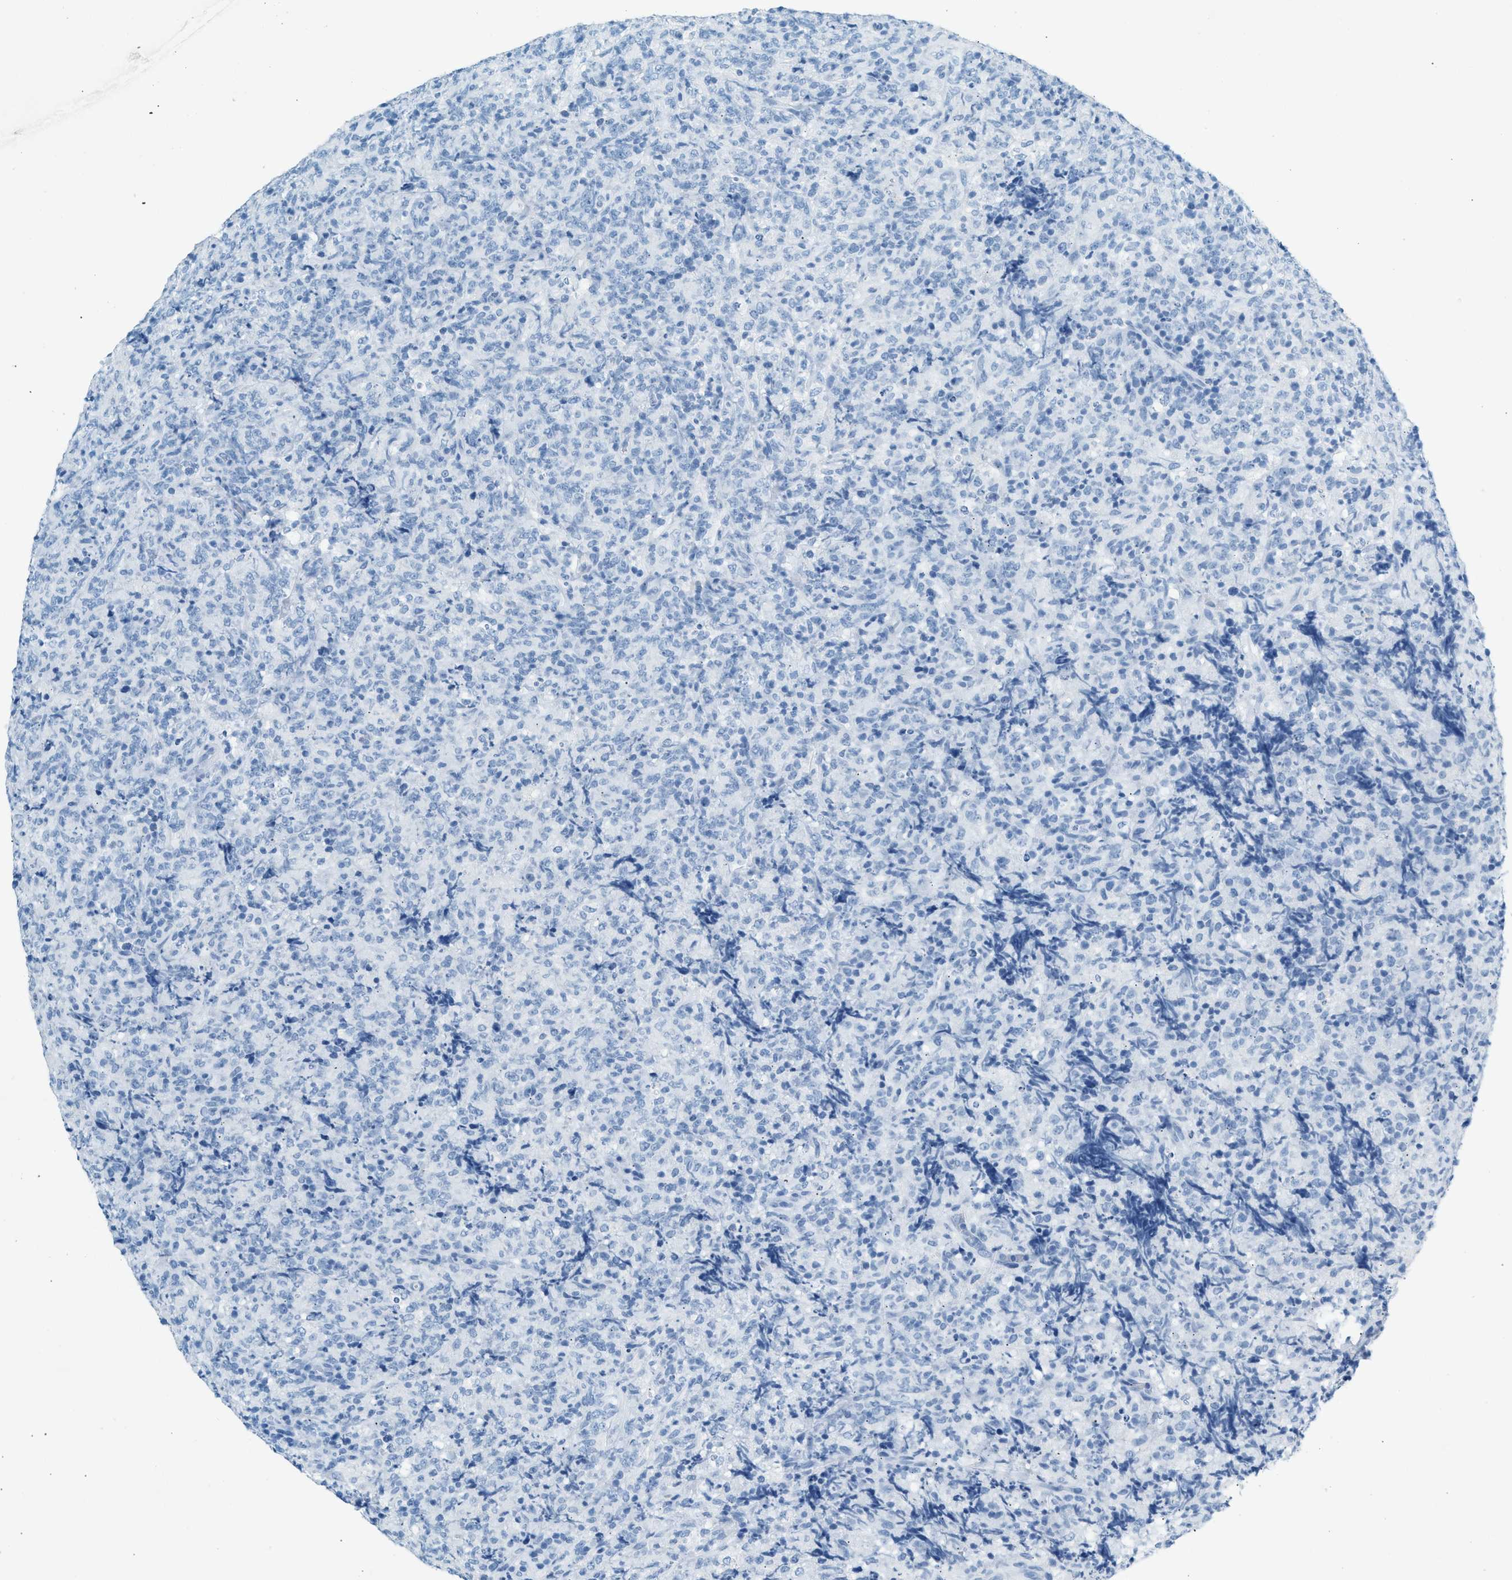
{"staining": {"intensity": "negative", "quantity": "none", "location": "none"}, "tissue": "lymphoma", "cell_type": "Tumor cells", "image_type": "cancer", "snomed": [{"axis": "morphology", "description": "Malignant lymphoma, non-Hodgkin's type, High grade"}, {"axis": "topography", "description": "Tonsil"}], "caption": "Malignant lymphoma, non-Hodgkin's type (high-grade) stained for a protein using immunohistochemistry displays no staining tumor cells.", "gene": "HHATL", "patient": {"sex": "female", "age": 36}}